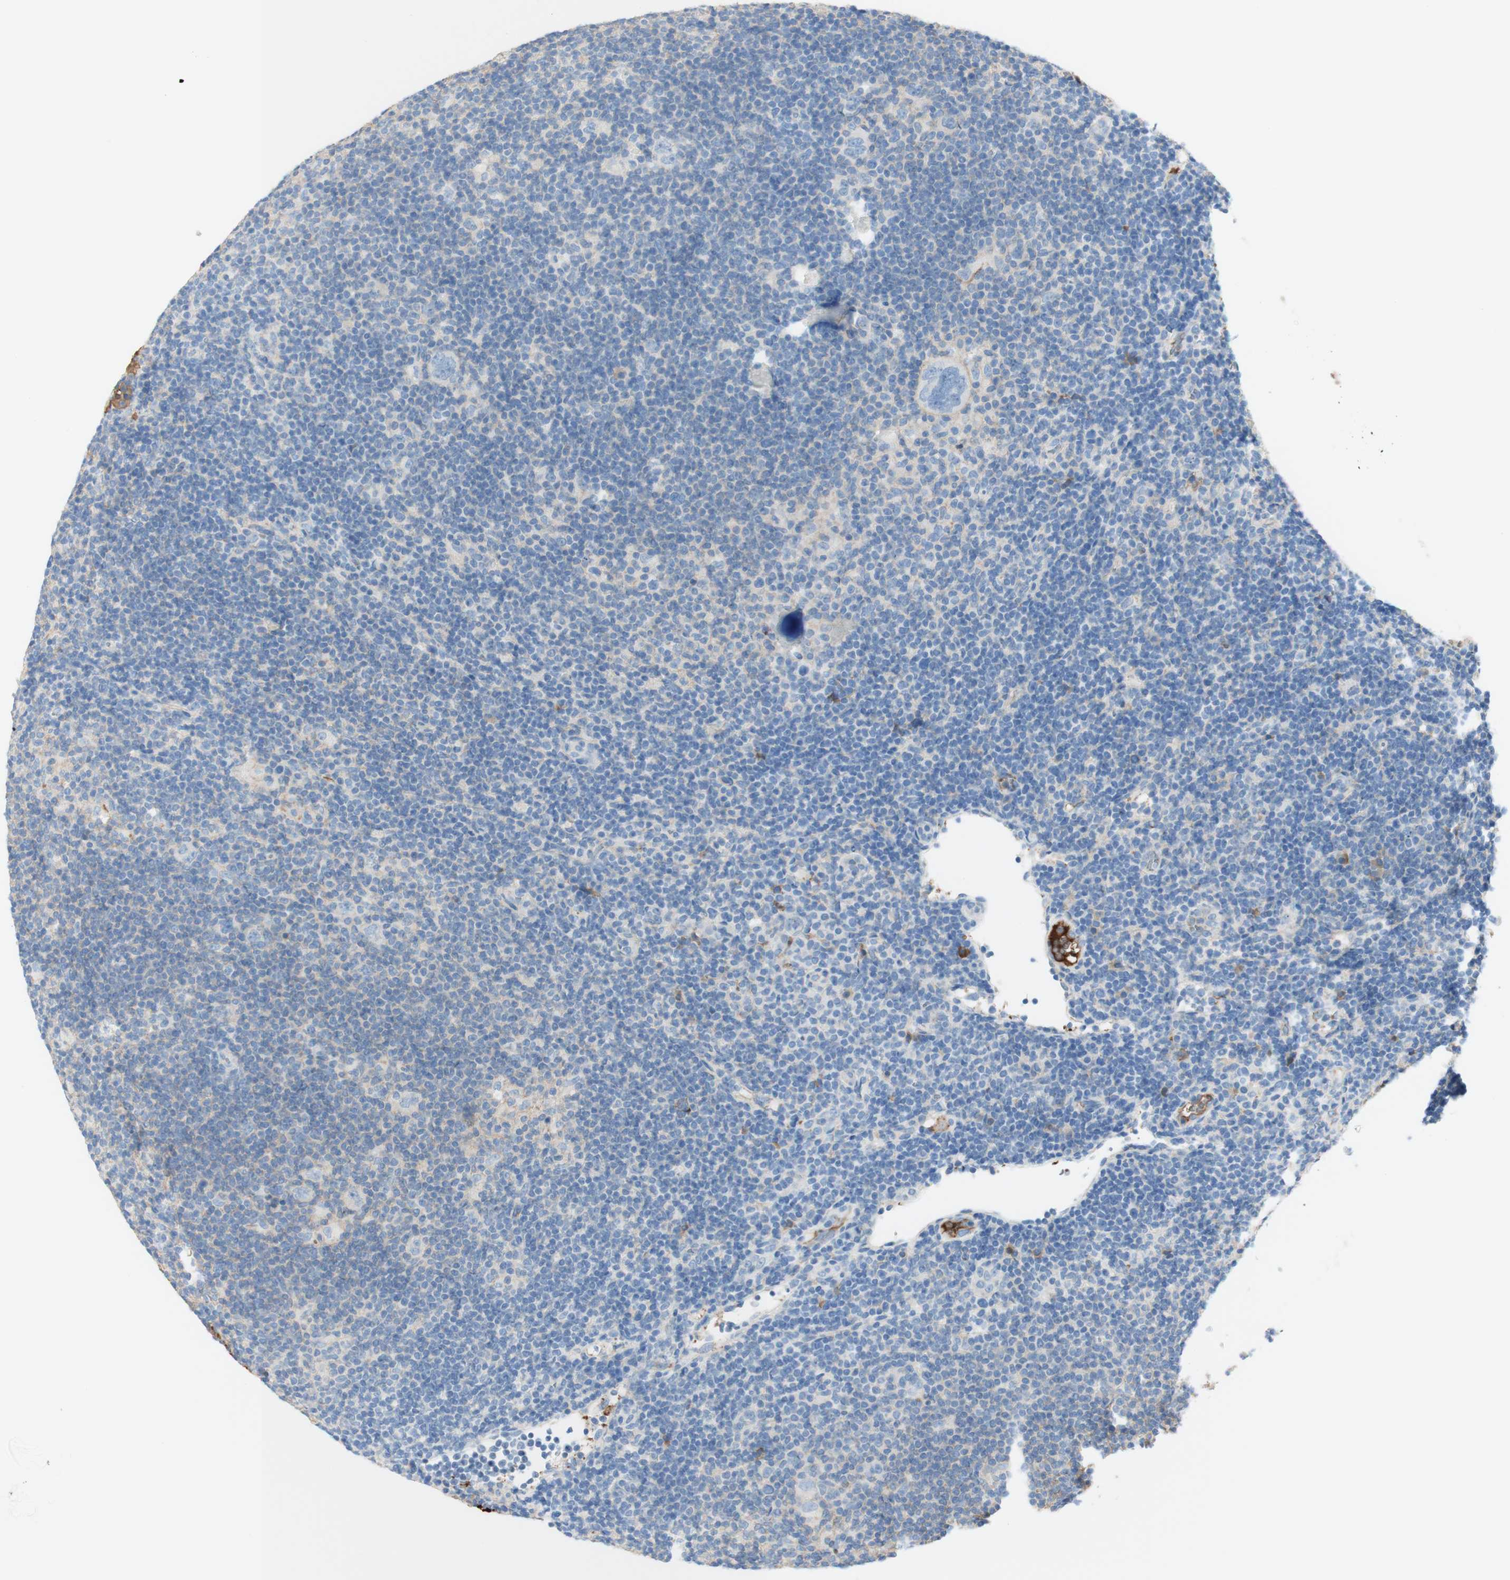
{"staining": {"intensity": "negative", "quantity": "none", "location": "none"}, "tissue": "lymphoma", "cell_type": "Tumor cells", "image_type": "cancer", "snomed": [{"axis": "morphology", "description": "Hodgkin's disease, NOS"}, {"axis": "topography", "description": "Lymph node"}], "caption": "Immunohistochemistry of Hodgkin's disease exhibits no positivity in tumor cells.", "gene": "KNG1", "patient": {"sex": "female", "age": 57}}